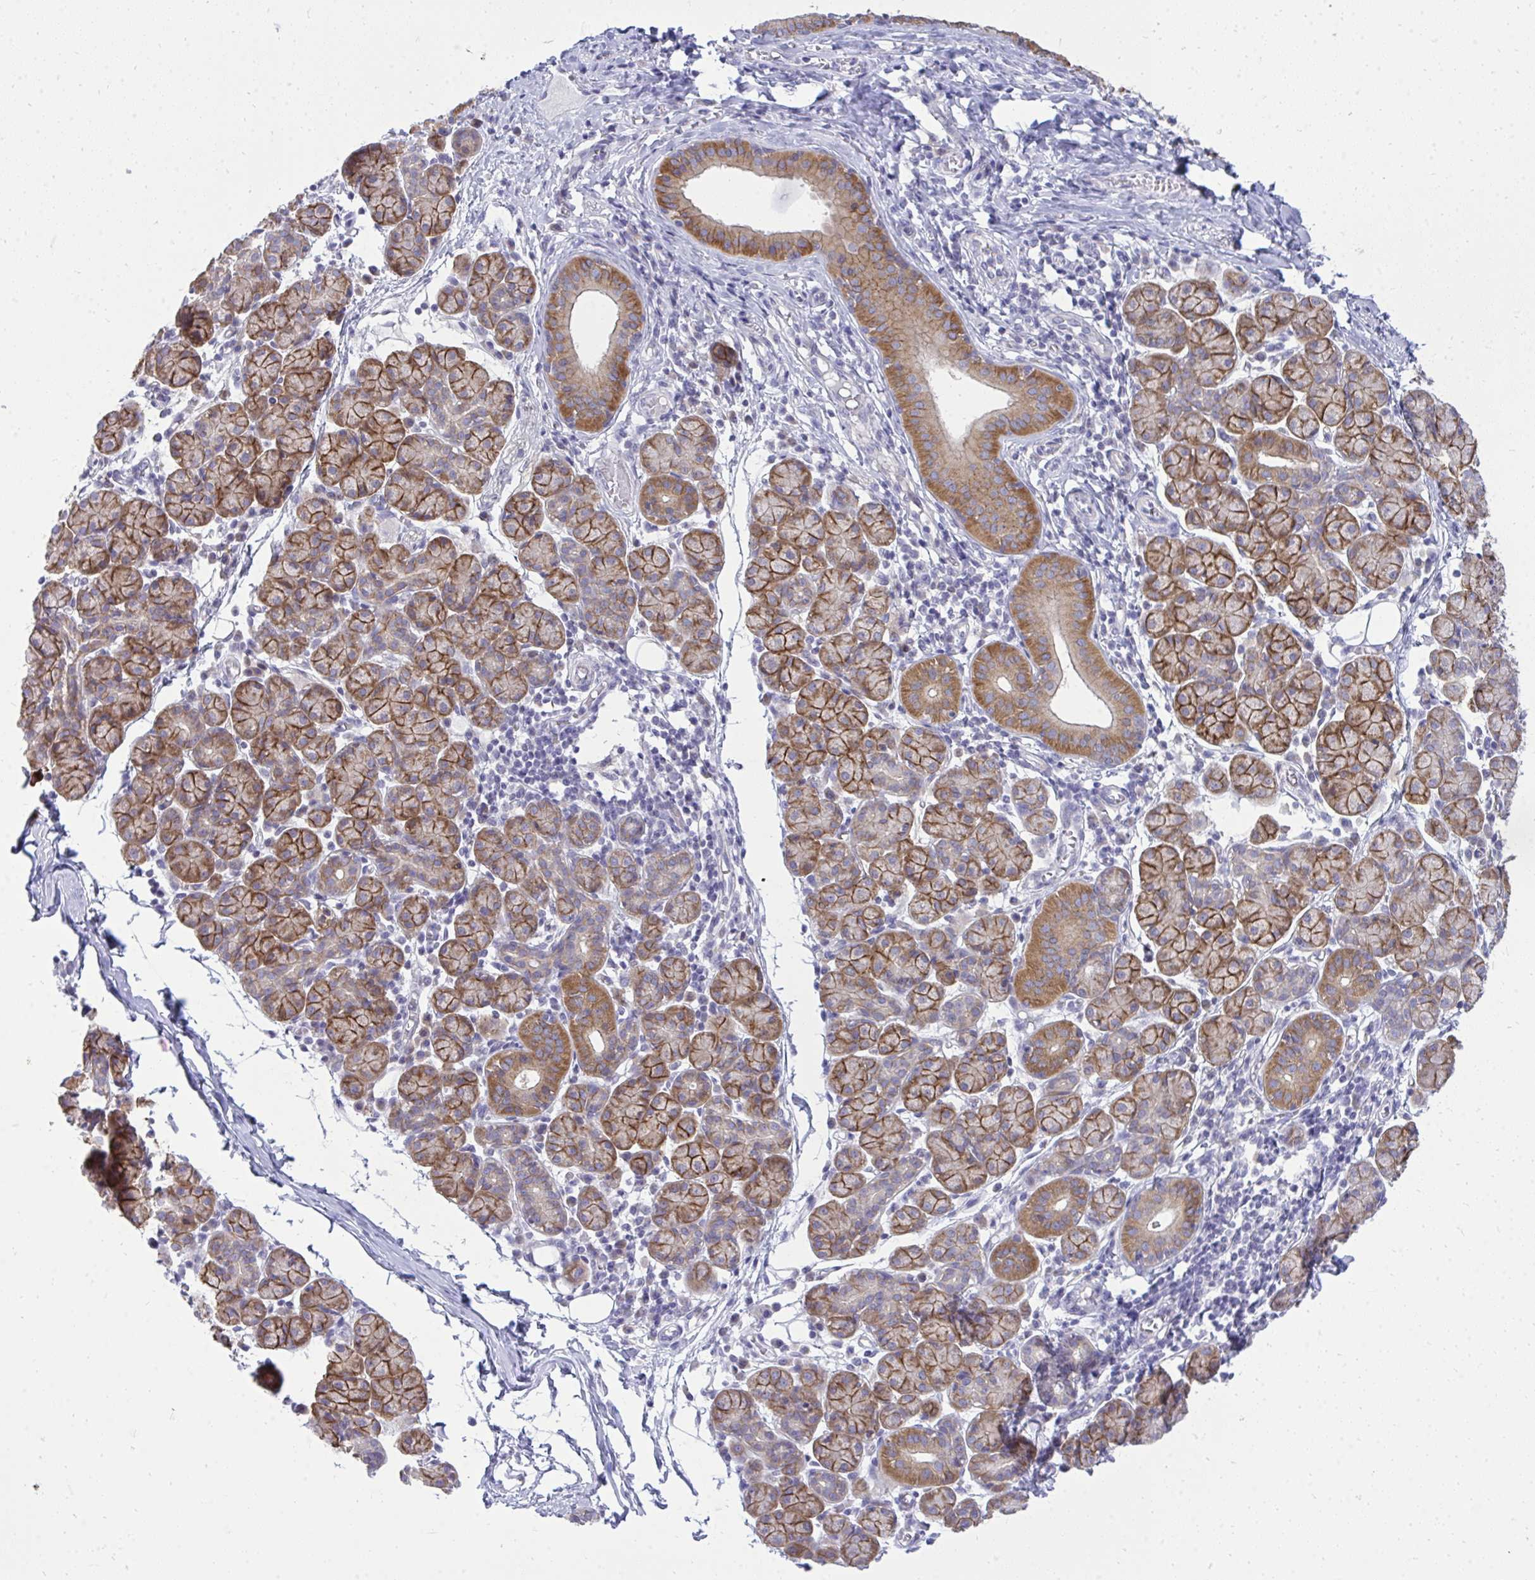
{"staining": {"intensity": "strong", "quantity": ">75%", "location": "cytoplasmic/membranous"}, "tissue": "salivary gland", "cell_type": "Glandular cells", "image_type": "normal", "snomed": [{"axis": "morphology", "description": "Normal tissue, NOS"}, {"axis": "morphology", "description": "Inflammation, NOS"}, {"axis": "topography", "description": "Lymph node"}, {"axis": "topography", "description": "Salivary gland"}], "caption": "This is a histology image of IHC staining of benign salivary gland, which shows strong staining in the cytoplasmic/membranous of glandular cells.", "gene": "SPTBN2", "patient": {"sex": "male", "age": 3}}